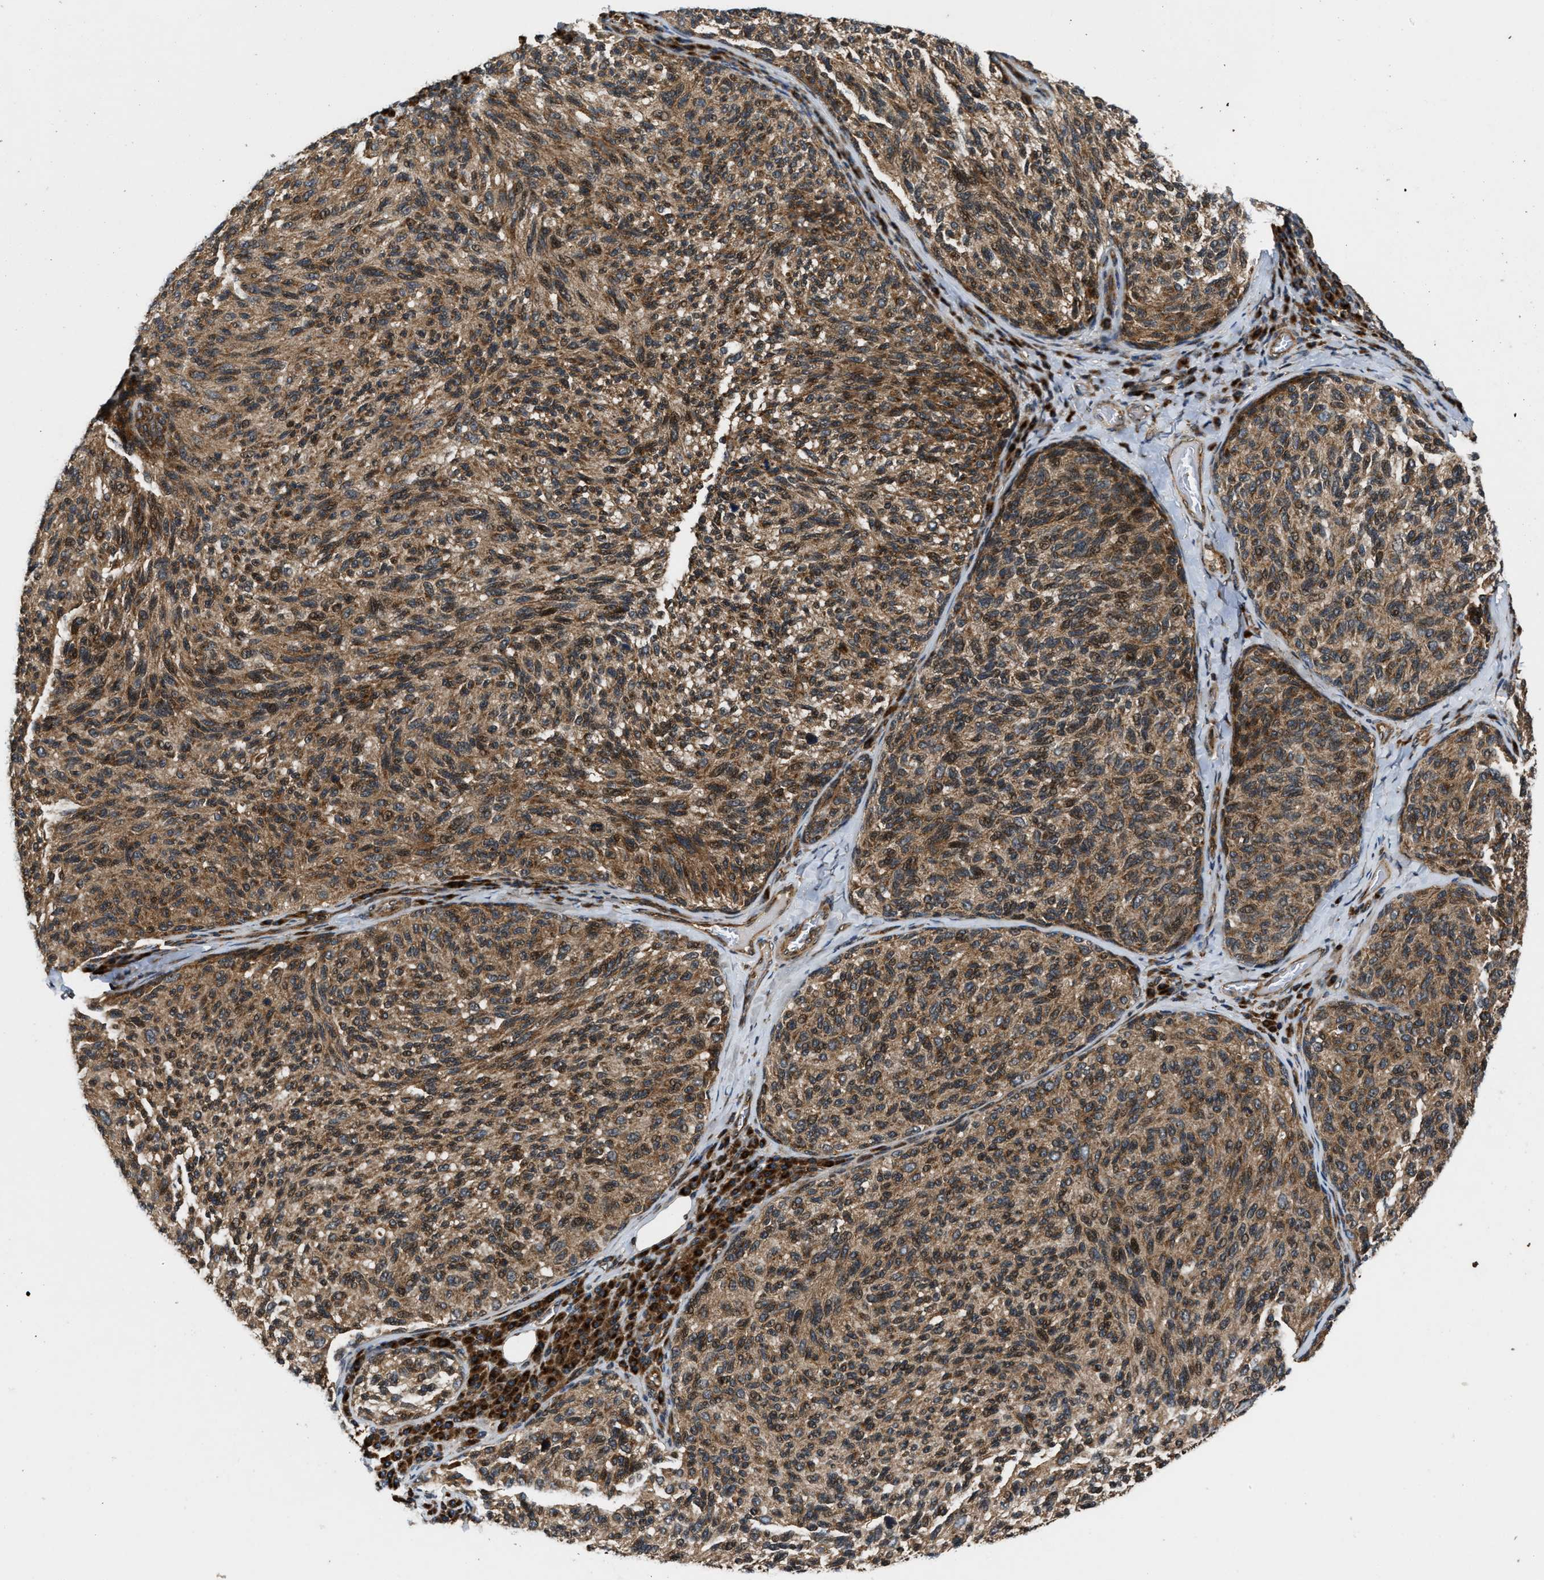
{"staining": {"intensity": "weak", "quantity": ">75%", "location": "cytoplasmic/membranous"}, "tissue": "melanoma", "cell_type": "Tumor cells", "image_type": "cancer", "snomed": [{"axis": "morphology", "description": "Malignant melanoma, NOS"}, {"axis": "topography", "description": "Skin"}], "caption": "Malignant melanoma stained with a protein marker demonstrates weak staining in tumor cells.", "gene": "PNPLA8", "patient": {"sex": "female", "age": 73}}